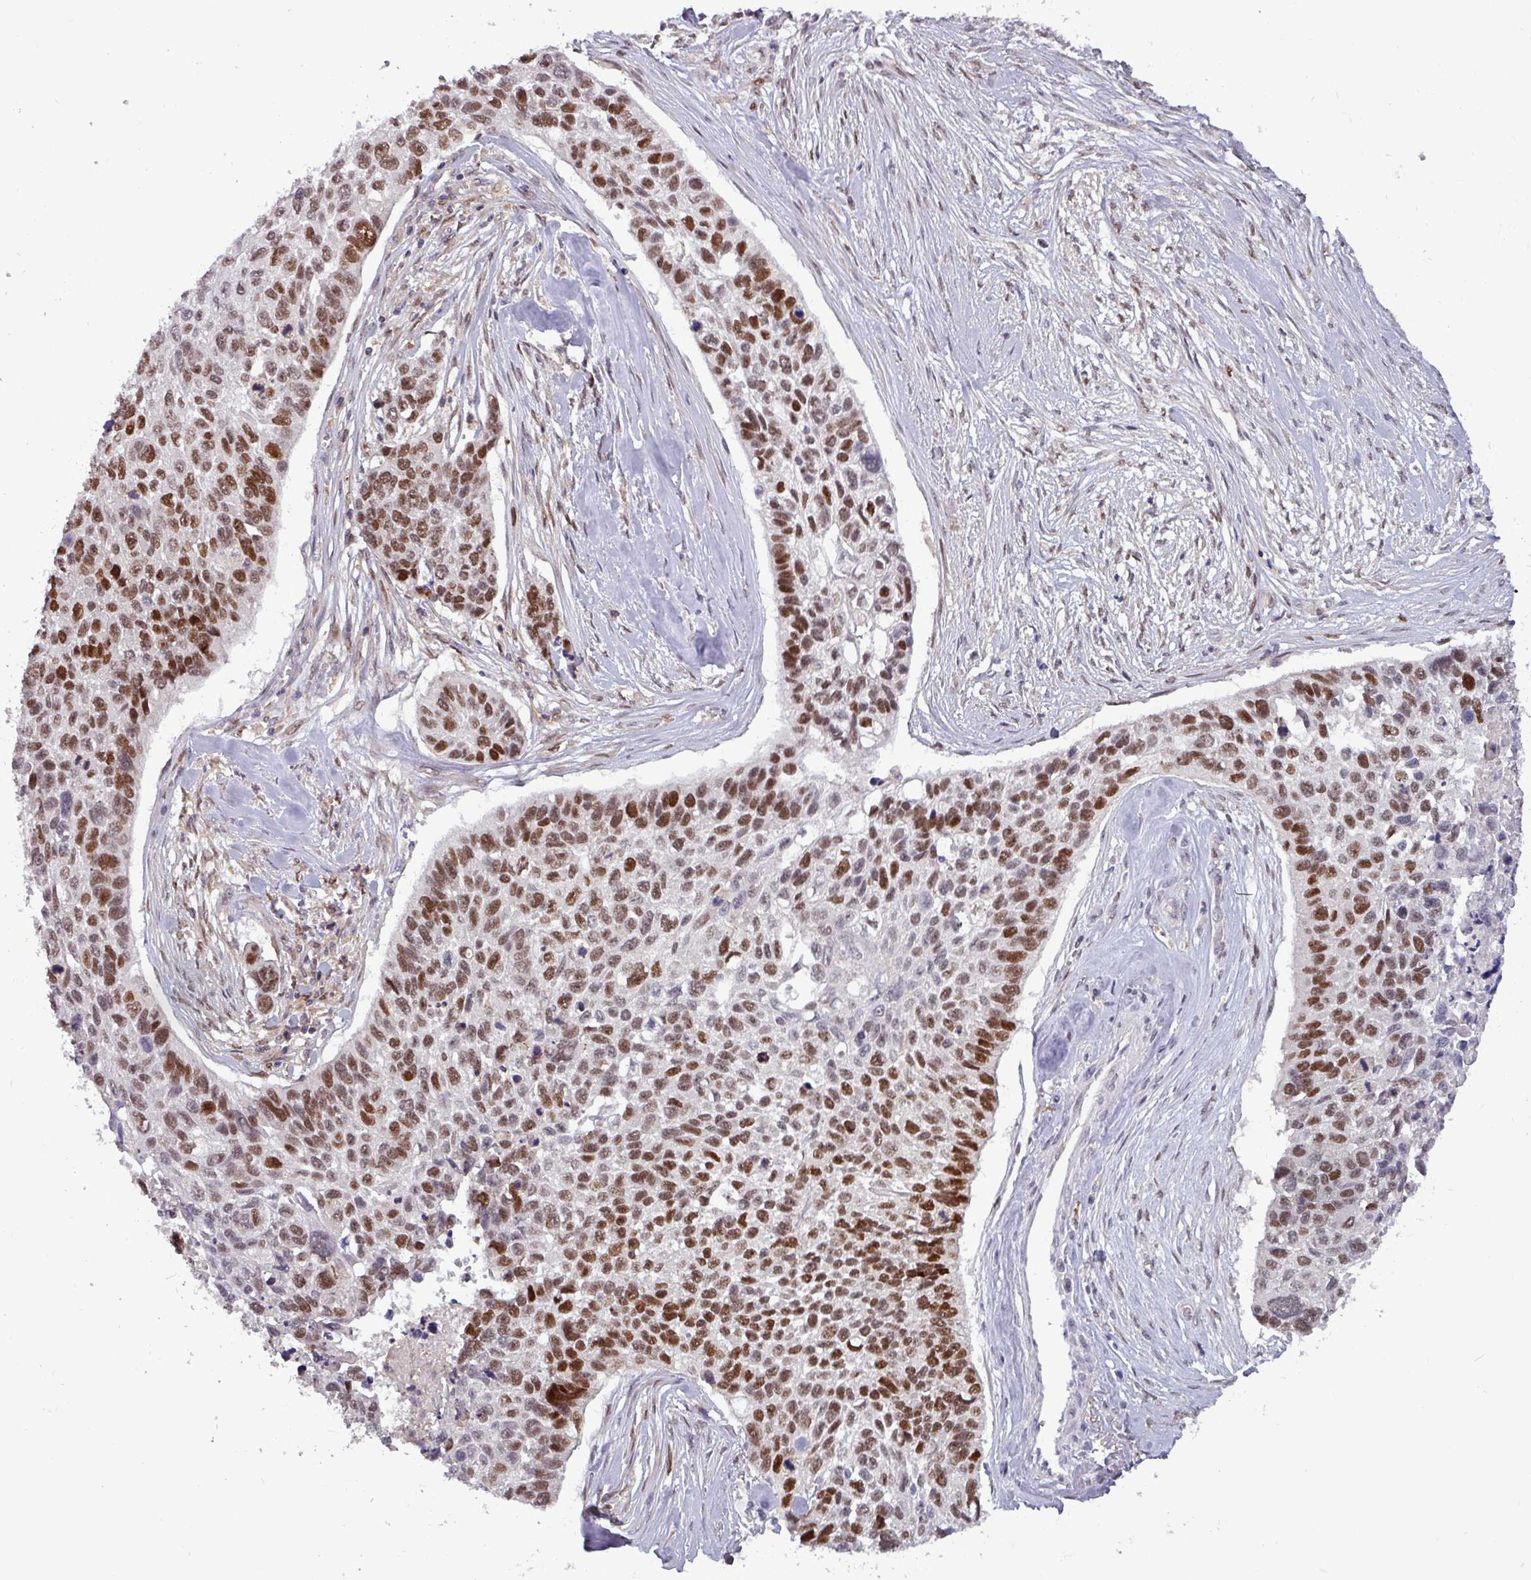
{"staining": {"intensity": "moderate", "quantity": ">75%", "location": "nuclear"}, "tissue": "lung cancer", "cell_type": "Tumor cells", "image_type": "cancer", "snomed": [{"axis": "morphology", "description": "Squamous cell carcinoma, NOS"}, {"axis": "topography", "description": "Lung"}], "caption": "Protein staining of lung cancer tissue reveals moderate nuclear positivity in approximately >75% of tumor cells. Using DAB (brown) and hematoxylin (blue) stains, captured at high magnification using brightfield microscopy.", "gene": "PRRX1", "patient": {"sex": "male", "age": 62}}